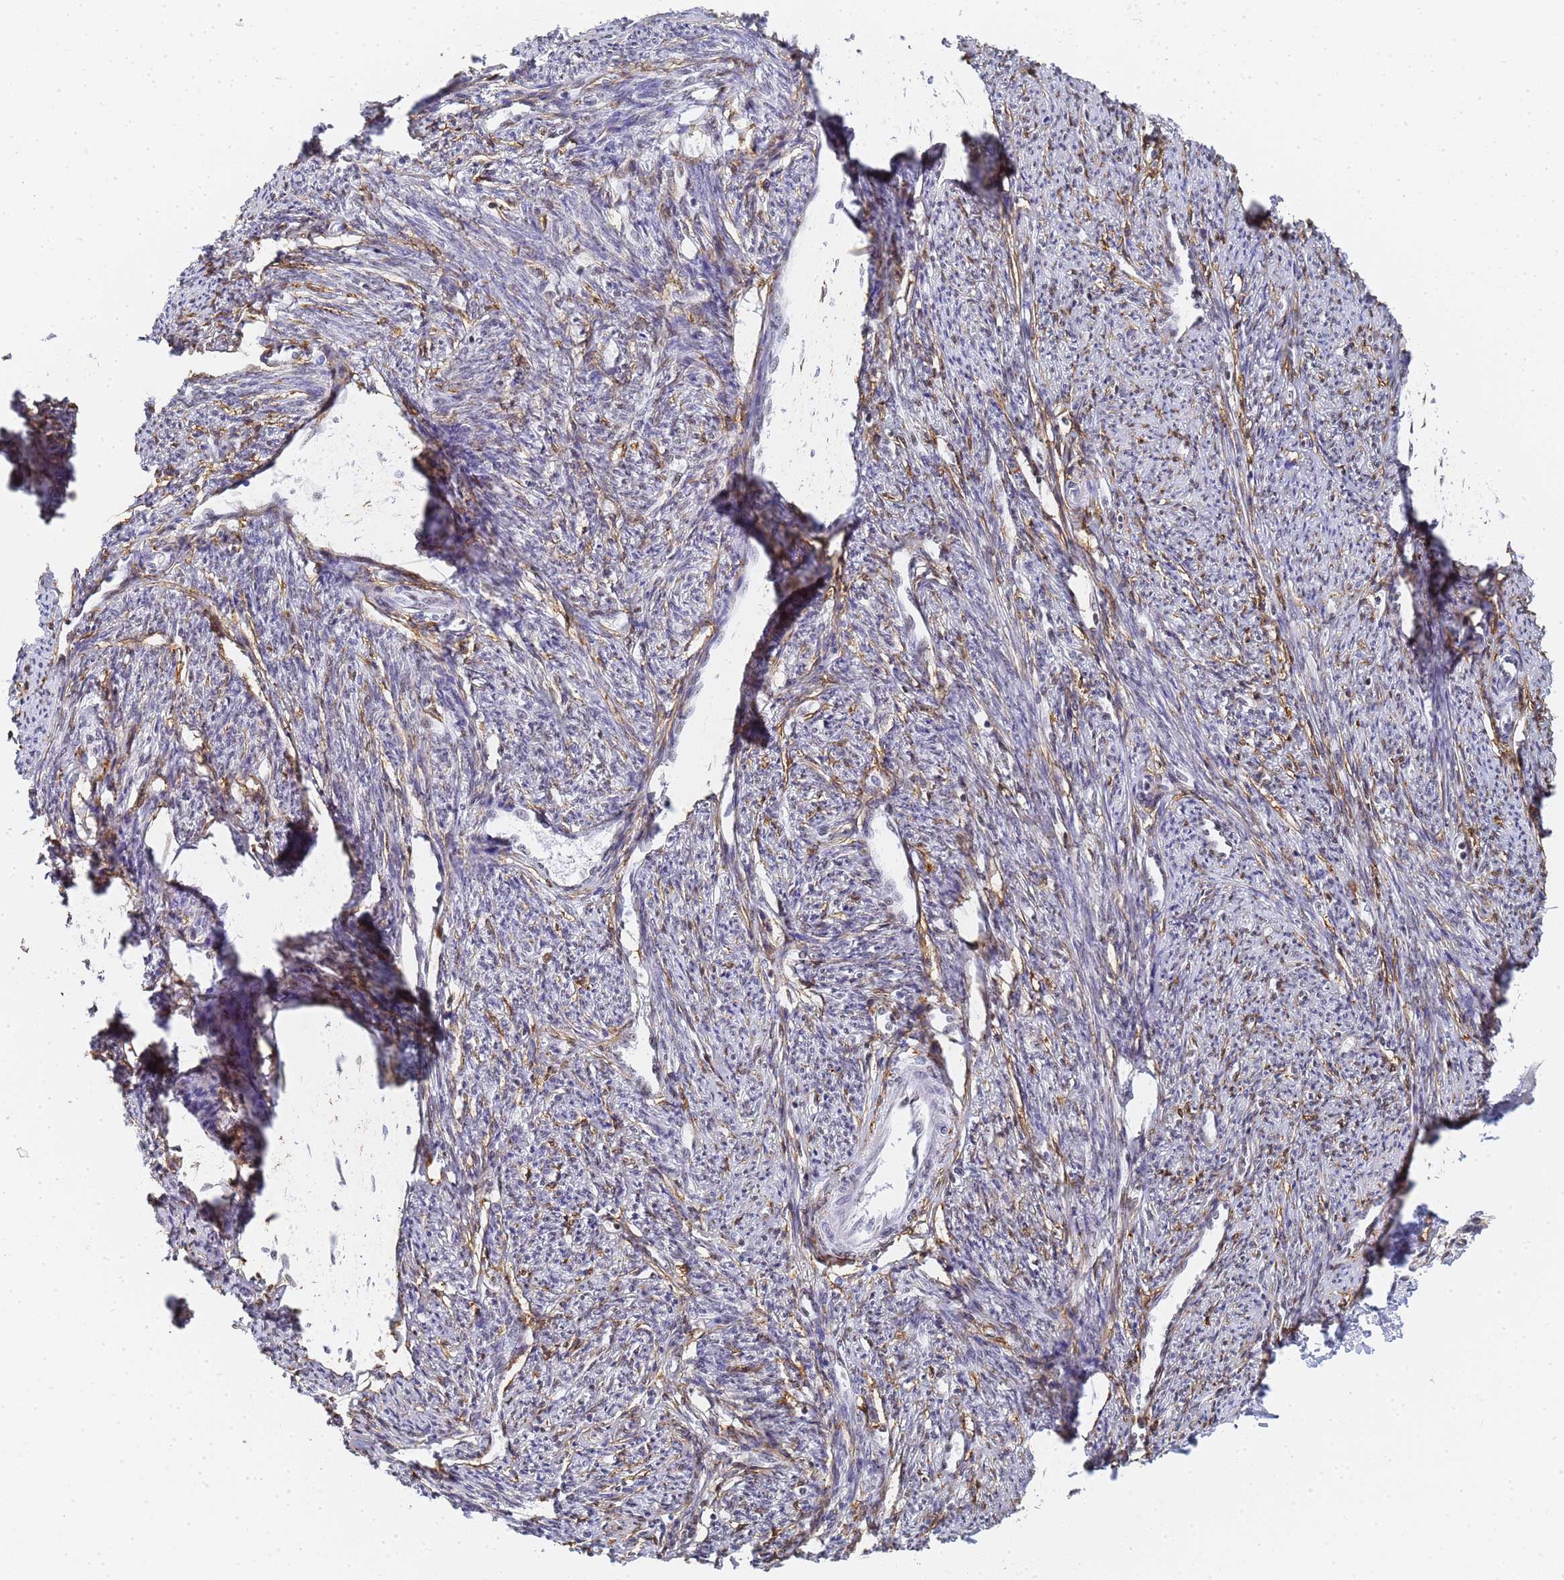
{"staining": {"intensity": "weak", "quantity": "<25%", "location": "cytoplasmic/membranous,nuclear"}, "tissue": "smooth muscle", "cell_type": "Smooth muscle cells", "image_type": "normal", "snomed": [{"axis": "morphology", "description": "Normal tissue, NOS"}, {"axis": "topography", "description": "Smooth muscle"}, {"axis": "topography", "description": "Uterus"}], "caption": "There is no significant positivity in smooth muscle cells of smooth muscle. (Stains: DAB (3,3'-diaminobenzidine) IHC with hematoxylin counter stain, Microscopy: brightfield microscopy at high magnification).", "gene": "PRRT4", "patient": {"sex": "female", "age": 59}}